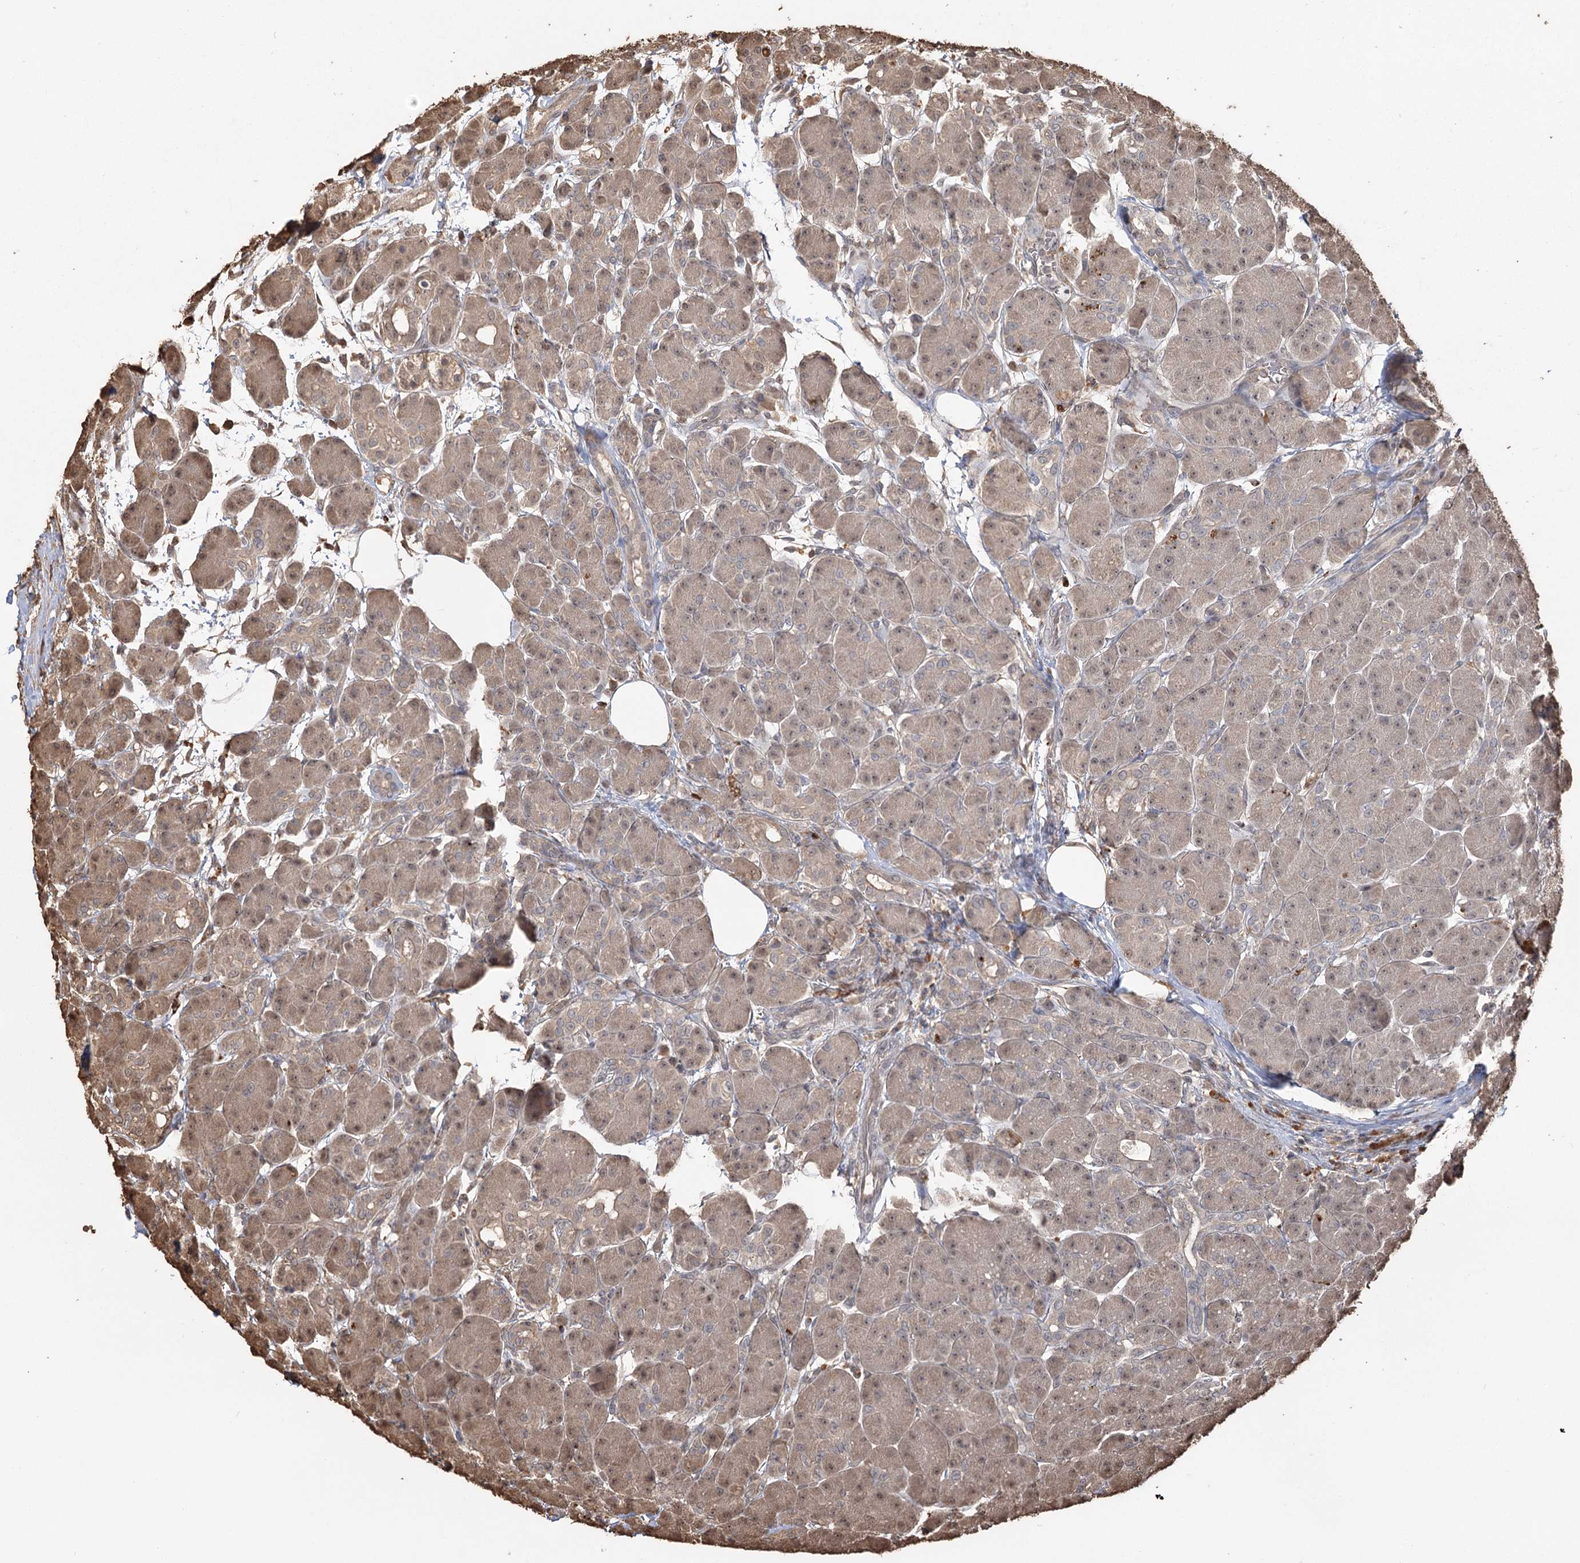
{"staining": {"intensity": "weak", "quantity": "25%-75%", "location": "cytoplasmic/membranous,nuclear"}, "tissue": "pancreas", "cell_type": "Exocrine glandular cells", "image_type": "normal", "snomed": [{"axis": "morphology", "description": "Normal tissue, NOS"}, {"axis": "topography", "description": "Pancreas"}], "caption": "Pancreas stained with immunohistochemistry (IHC) exhibits weak cytoplasmic/membranous,nuclear staining in approximately 25%-75% of exocrine glandular cells.", "gene": "PLCH1", "patient": {"sex": "male", "age": 63}}